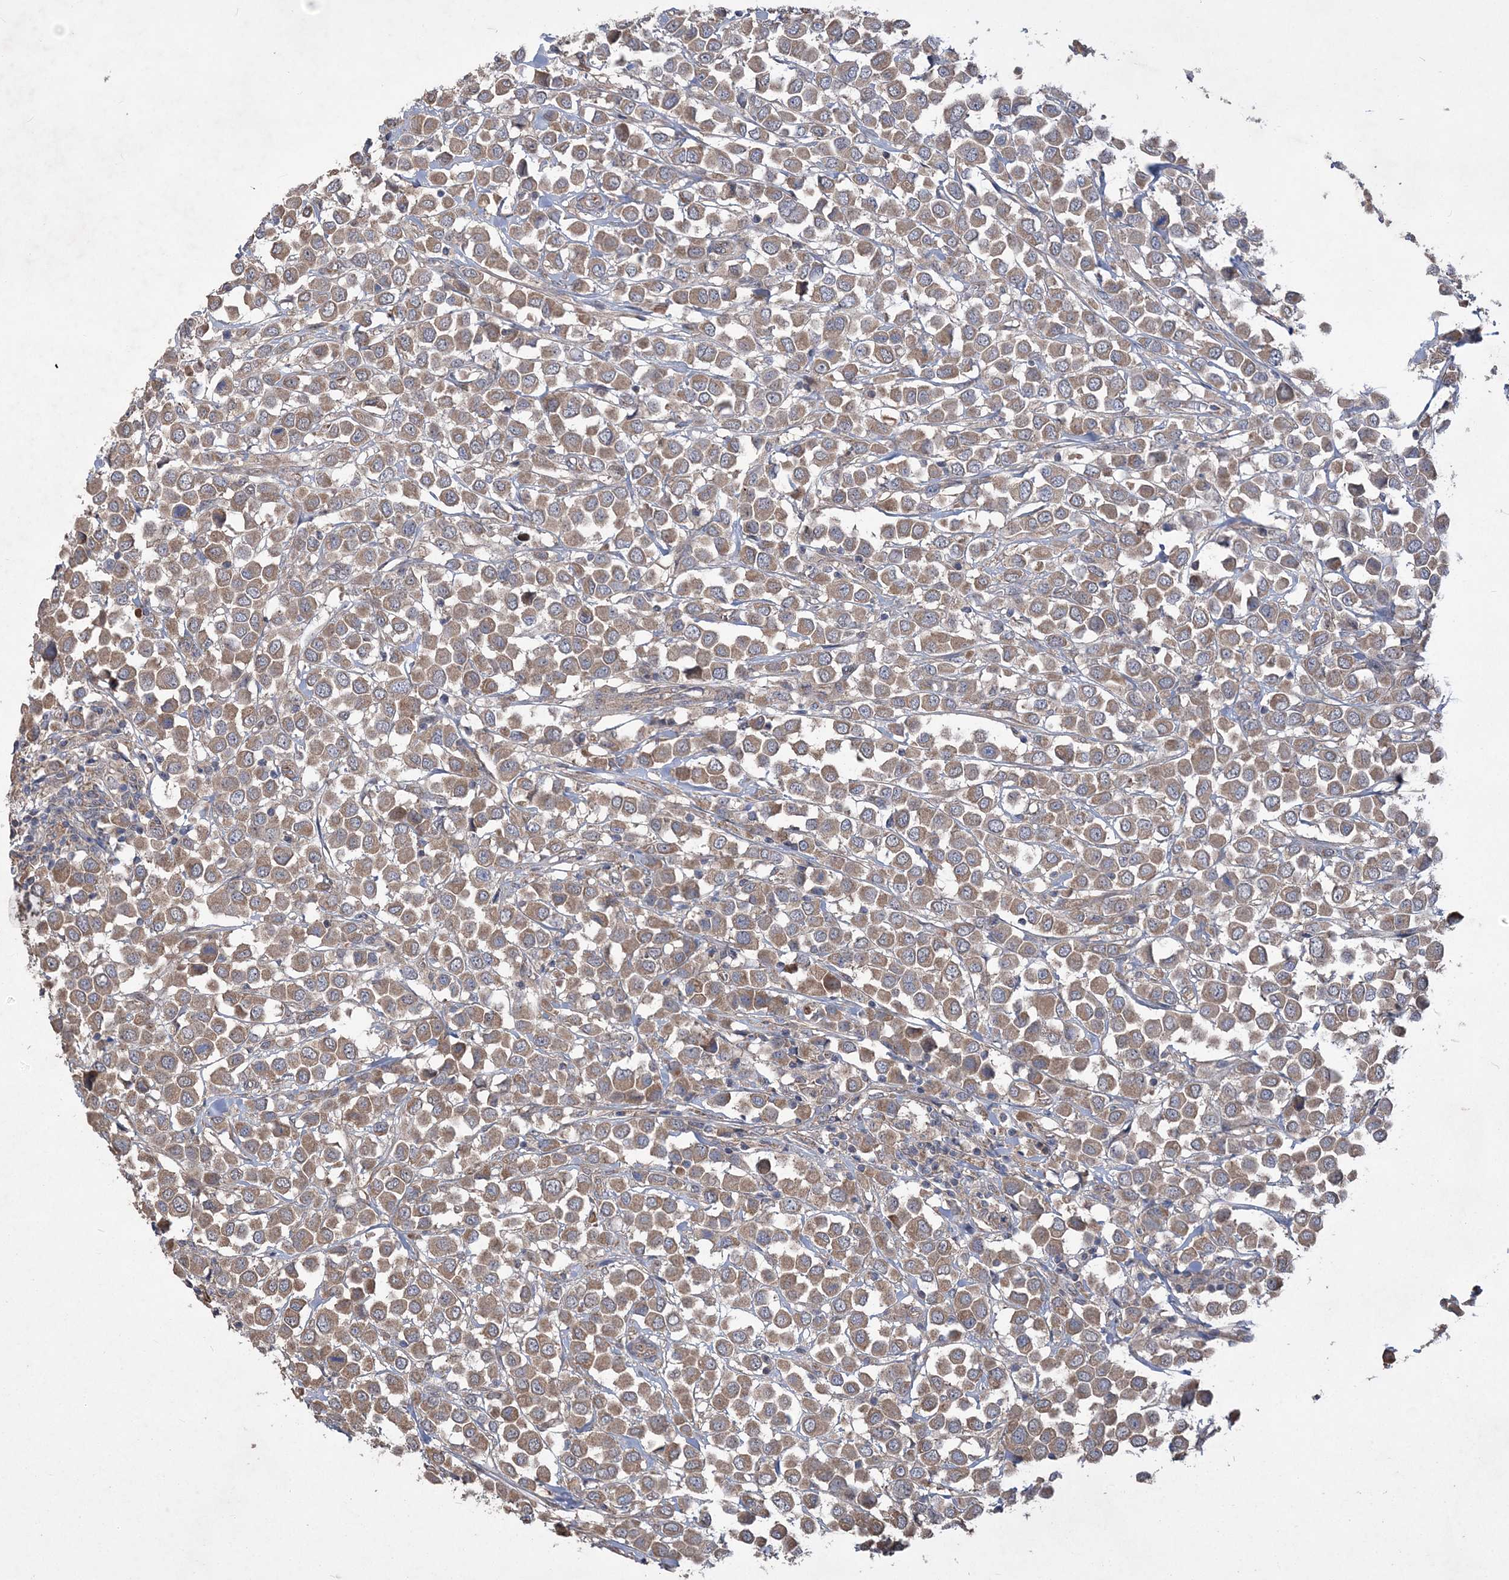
{"staining": {"intensity": "moderate", "quantity": ">75%", "location": "cytoplasmic/membranous"}, "tissue": "breast cancer", "cell_type": "Tumor cells", "image_type": "cancer", "snomed": [{"axis": "morphology", "description": "Duct carcinoma"}, {"axis": "topography", "description": "Breast"}], "caption": "Immunohistochemistry (IHC) photomicrograph of invasive ductal carcinoma (breast) stained for a protein (brown), which displays medium levels of moderate cytoplasmic/membranous positivity in approximately >75% of tumor cells.", "gene": "MTRF1L", "patient": {"sex": "female", "age": 61}}